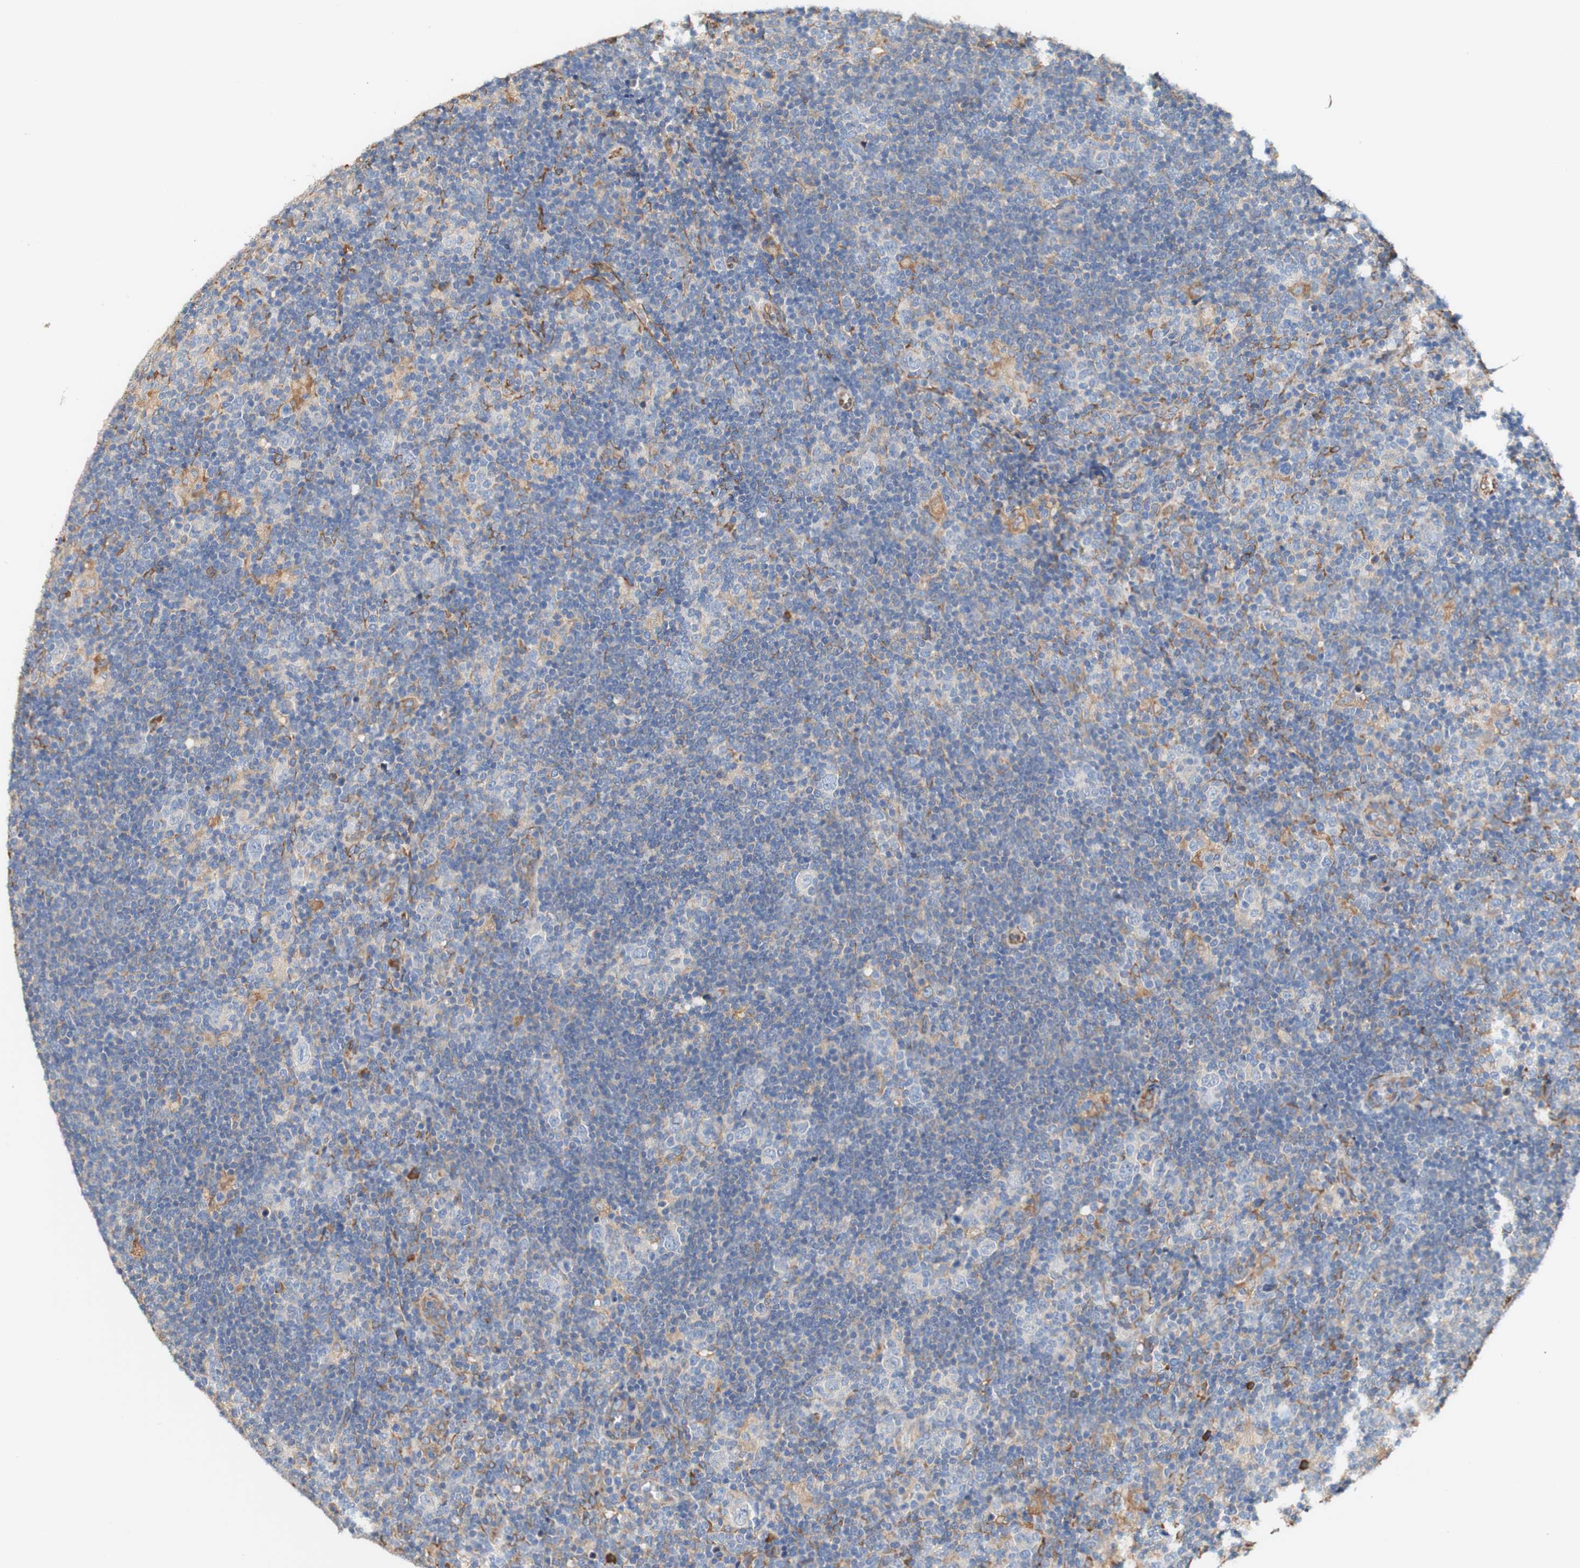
{"staining": {"intensity": "moderate", "quantity": "<25%", "location": "cytoplasmic/membranous"}, "tissue": "lymphoma", "cell_type": "Tumor cells", "image_type": "cancer", "snomed": [{"axis": "morphology", "description": "Hodgkin's disease, NOS"}, {"axis": "topography", "description": "Lymph node"}], "caption": "Human lymphoma stained with a protein marker shows moderate staining in tumor cells.", "gene": "EIF2AK4", "patient": {"sex": "female", "age": 57}}